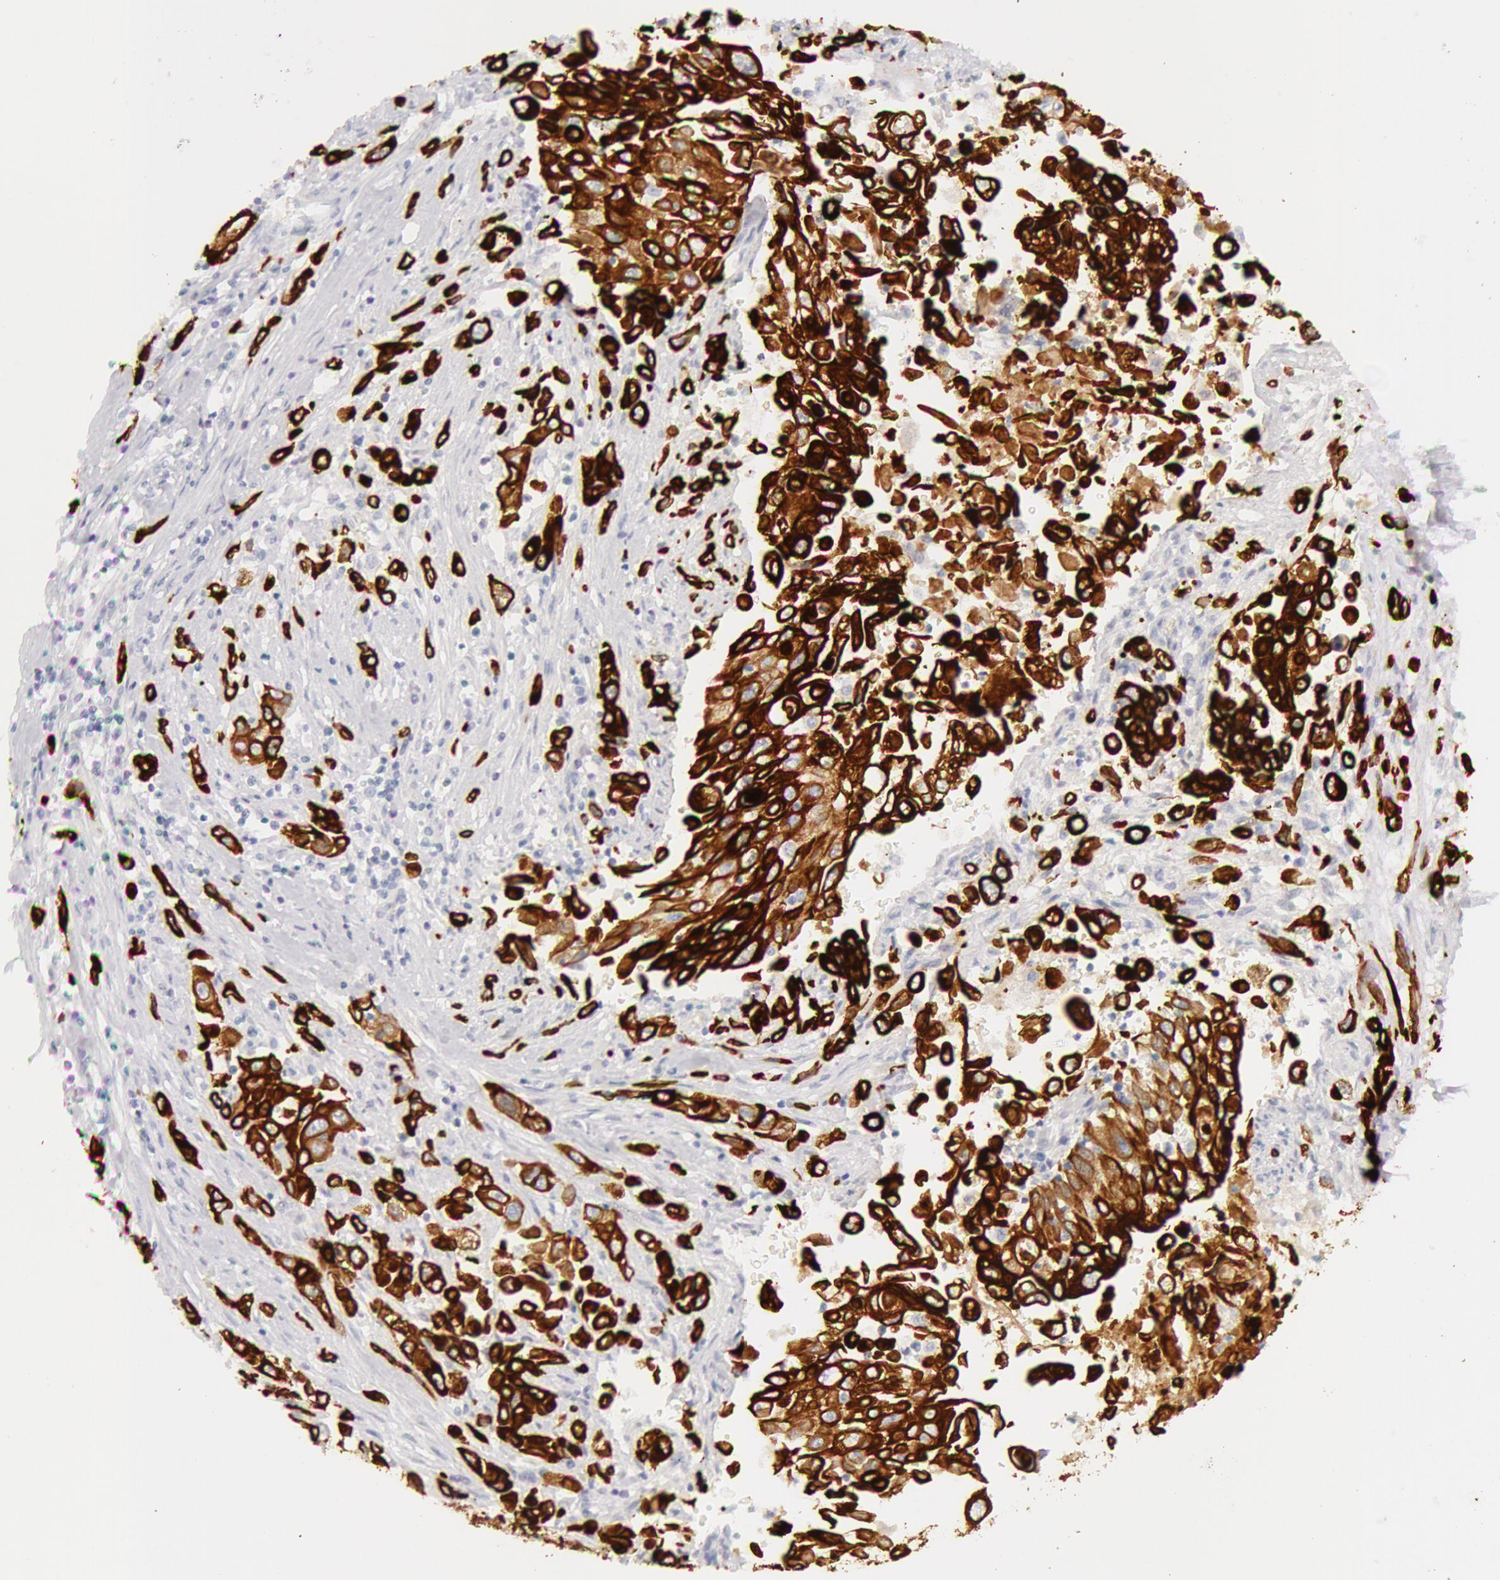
{"staining": {"intensity": "strong", "quantity": ">75%", "location": "cytoplasmic/membranous"}, "tissue": "pancreatic cancer", "cell_type": "Tumor cells", "image_type": "cancer", "snomed": [{"axis": "morphology", "description": "Adenocarcinoma, NOS"}, {"axis": "topography", "description": "Pancreas"}], "caption": "Immunohistochemical staining of human pancreatic adenocarcinoma demonstrates strong cytoplasmic/membranous protein expression in about >75% of tumor cells. The staining was performed using DAB to visualize the protein expression in brown, while the nuclei were stained in blue with hematoxylin (Magnification: 20x).", "gene": "KRT8", "patient": {"sex": "male", "age": 70}}